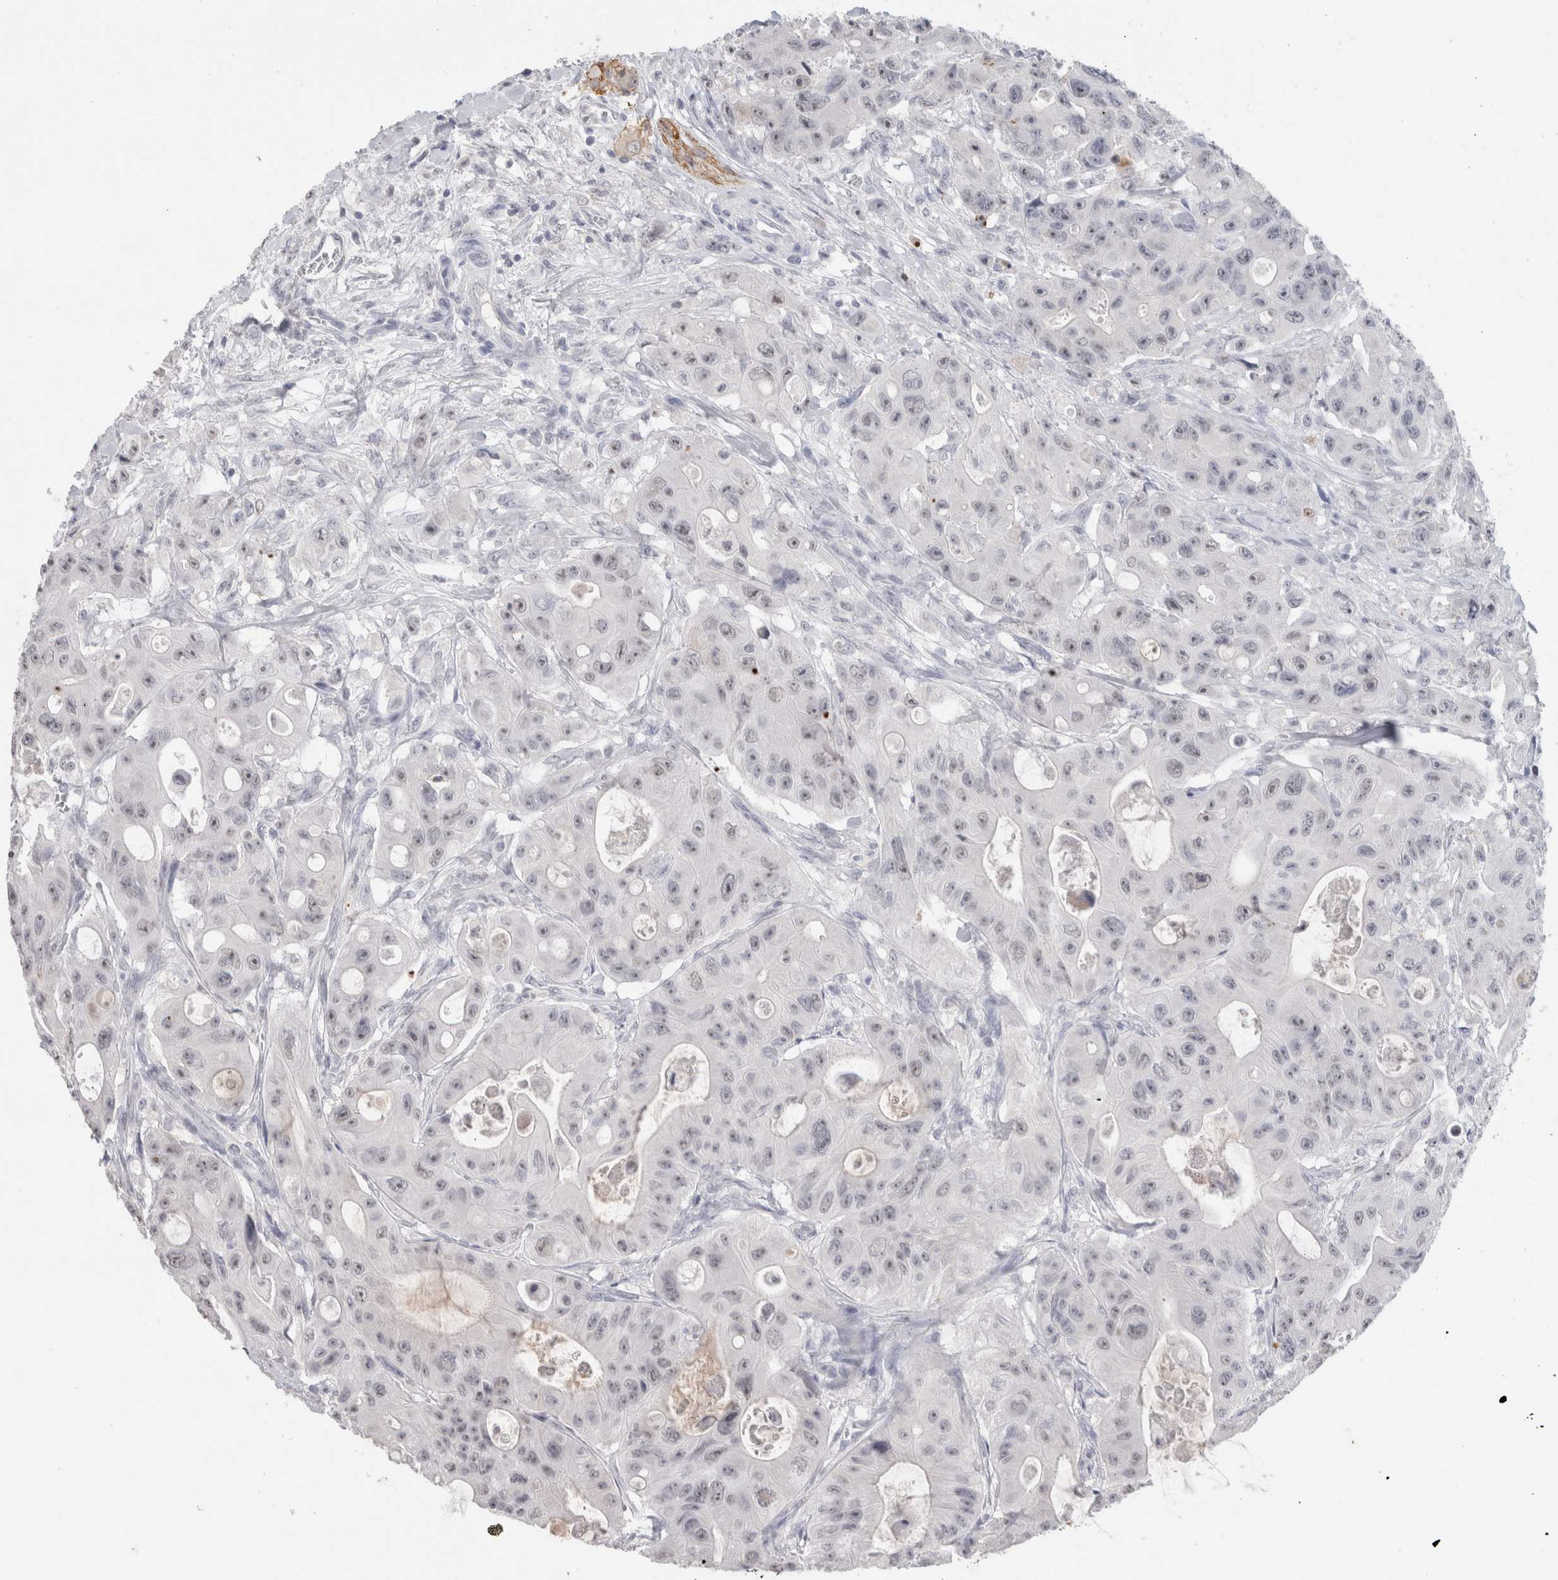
{"staining": {"intensity": "negative", "quantity": "none", "location": "none"}, "tissue": "colorectal cancer", "cell_type": "Tumor cells", "image_type": "cancer", "snomed": [{"axis": "morphology", "description": "Adenocarcinoma, NOS"}, {"axis": "topography", "description": "Colon"}], "caption": "Immunohistochemistry of colorectal cancer displays no expression in tumor cells.", "gene": "CADM3", "patient": {"sex": "female", "age": 46}}